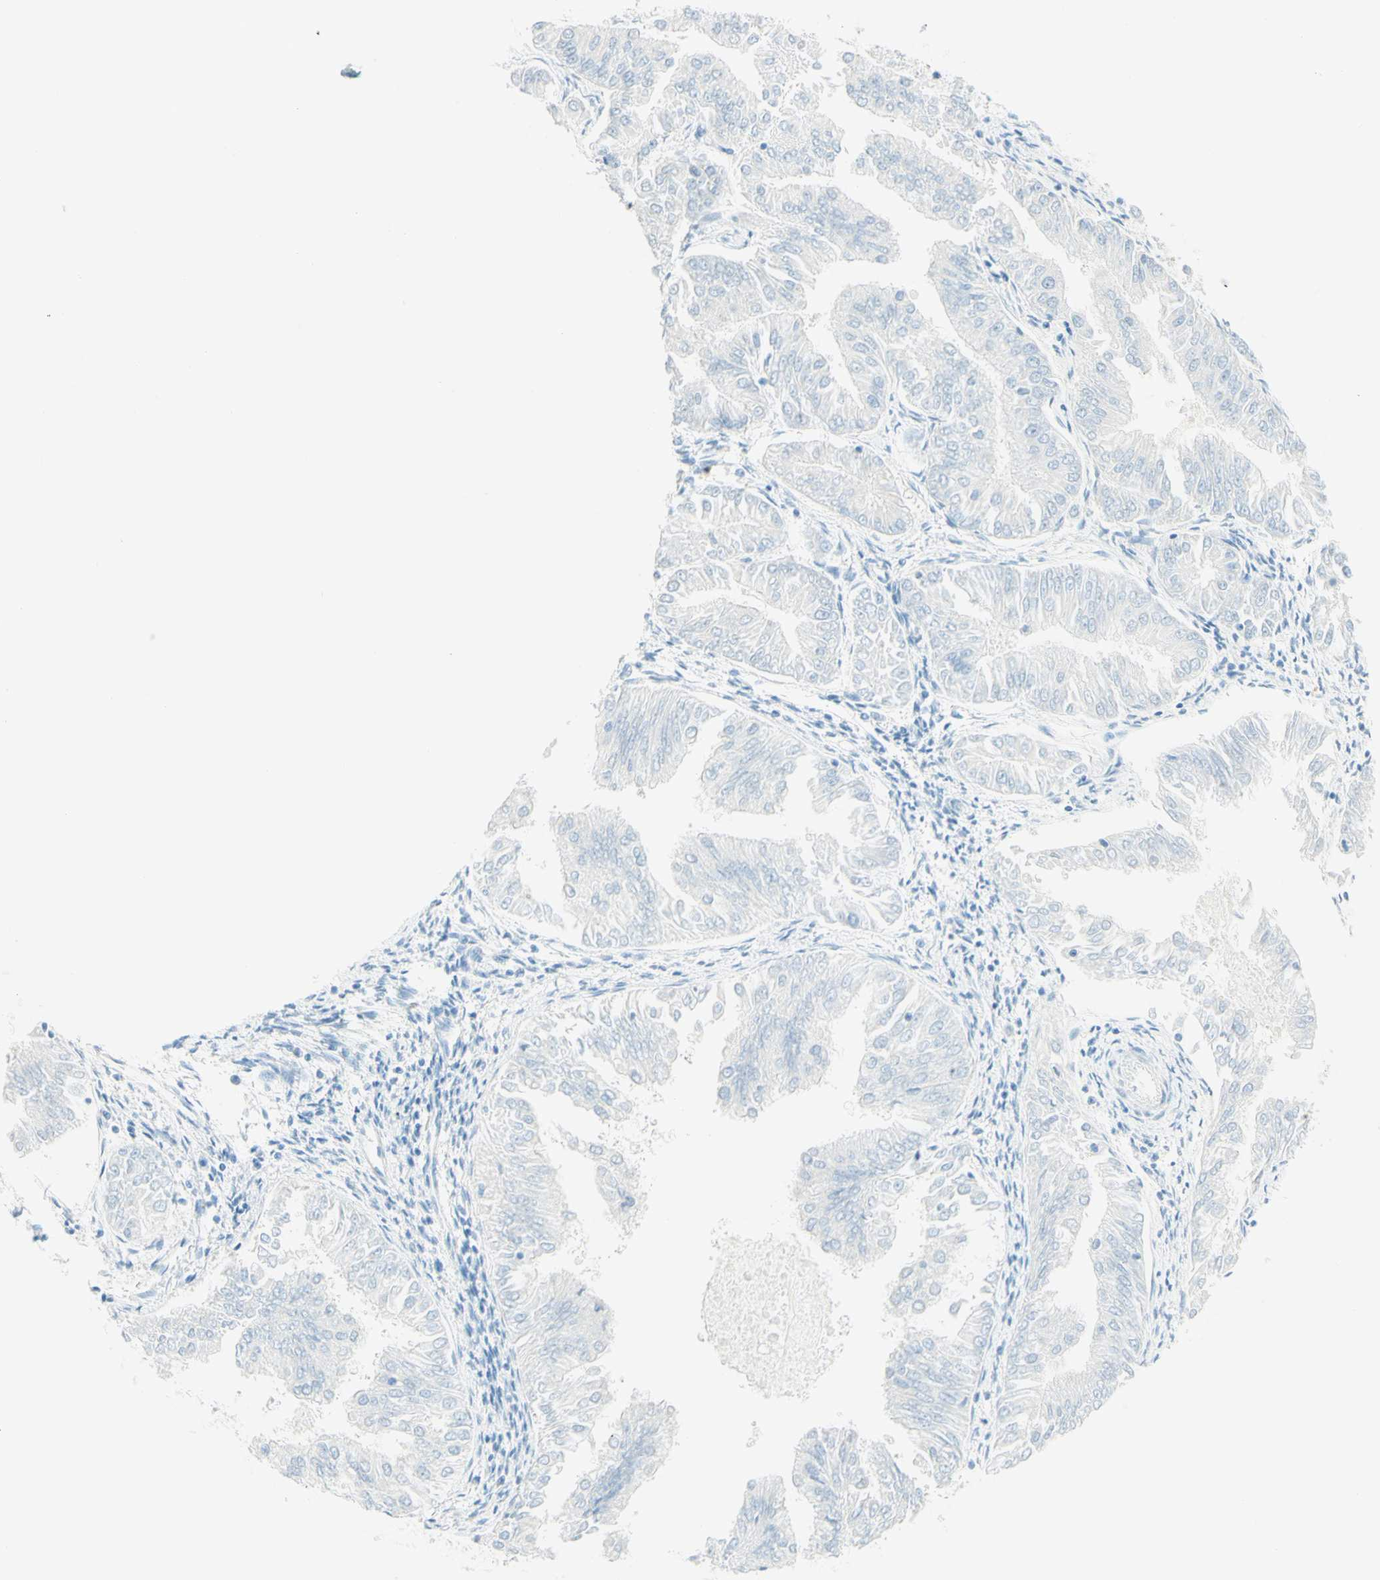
{"staining": {"intensity": "negative", "quantity": "none", "location": "none"}, "tissue": "endometrial cancer", "cell_type": "Tumor cells", "image_type": "cancer", "snomed": [{"axis": "morphology", "description": "Adenocarcinoma, NOS"}, {"axis": "topography", "description": "Endometrium"}], "caption": "Immunohistochemical staining of human adenocarcinoma (endometrial) shows no significant positivity in tumor cells.", "gene": "TMEM132D", "patient": {"sex": "female", "age": 53}}